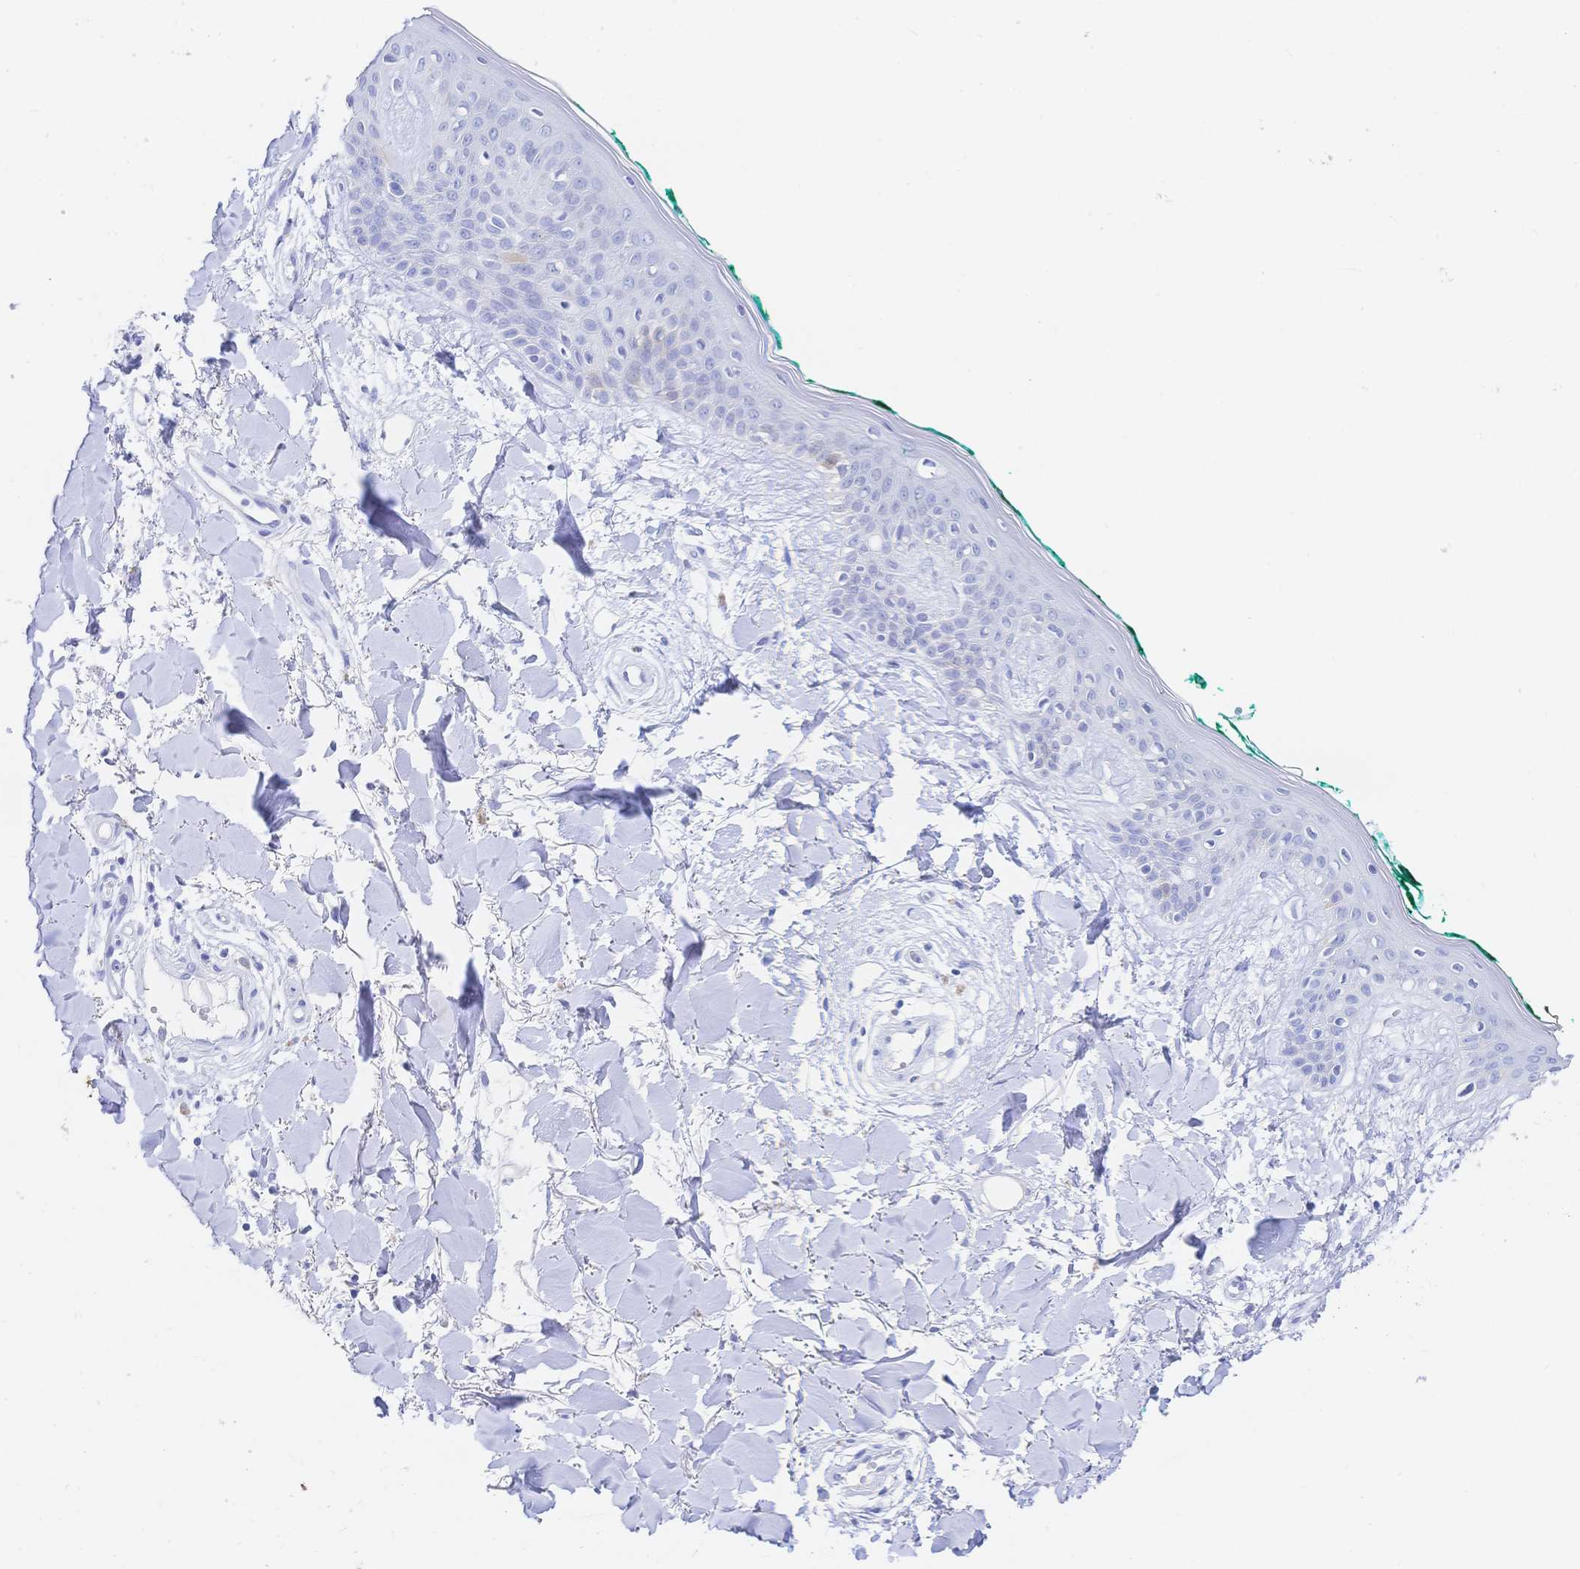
{"staining": {"intensity": "negative", "quantity": "none", "location": "none"}, "tissue": "skin", "cell_type": "Fibroblasts", "image_type": "normal", "snomed": [{"axis": "morphology", "description": "Normal tissue, NOS"}, {"axis": "topography", "description": "Skin"}], "caption": "Fibroblasts show no significant expression in normal skin. Brightfield microscopy of immunohistochemistry (IHC) stained with DAB (brown) and hematoxylin (blue), captured at high magnification.", "gene": "RRM1", "patient": {"sex": "female", "age": 34}}